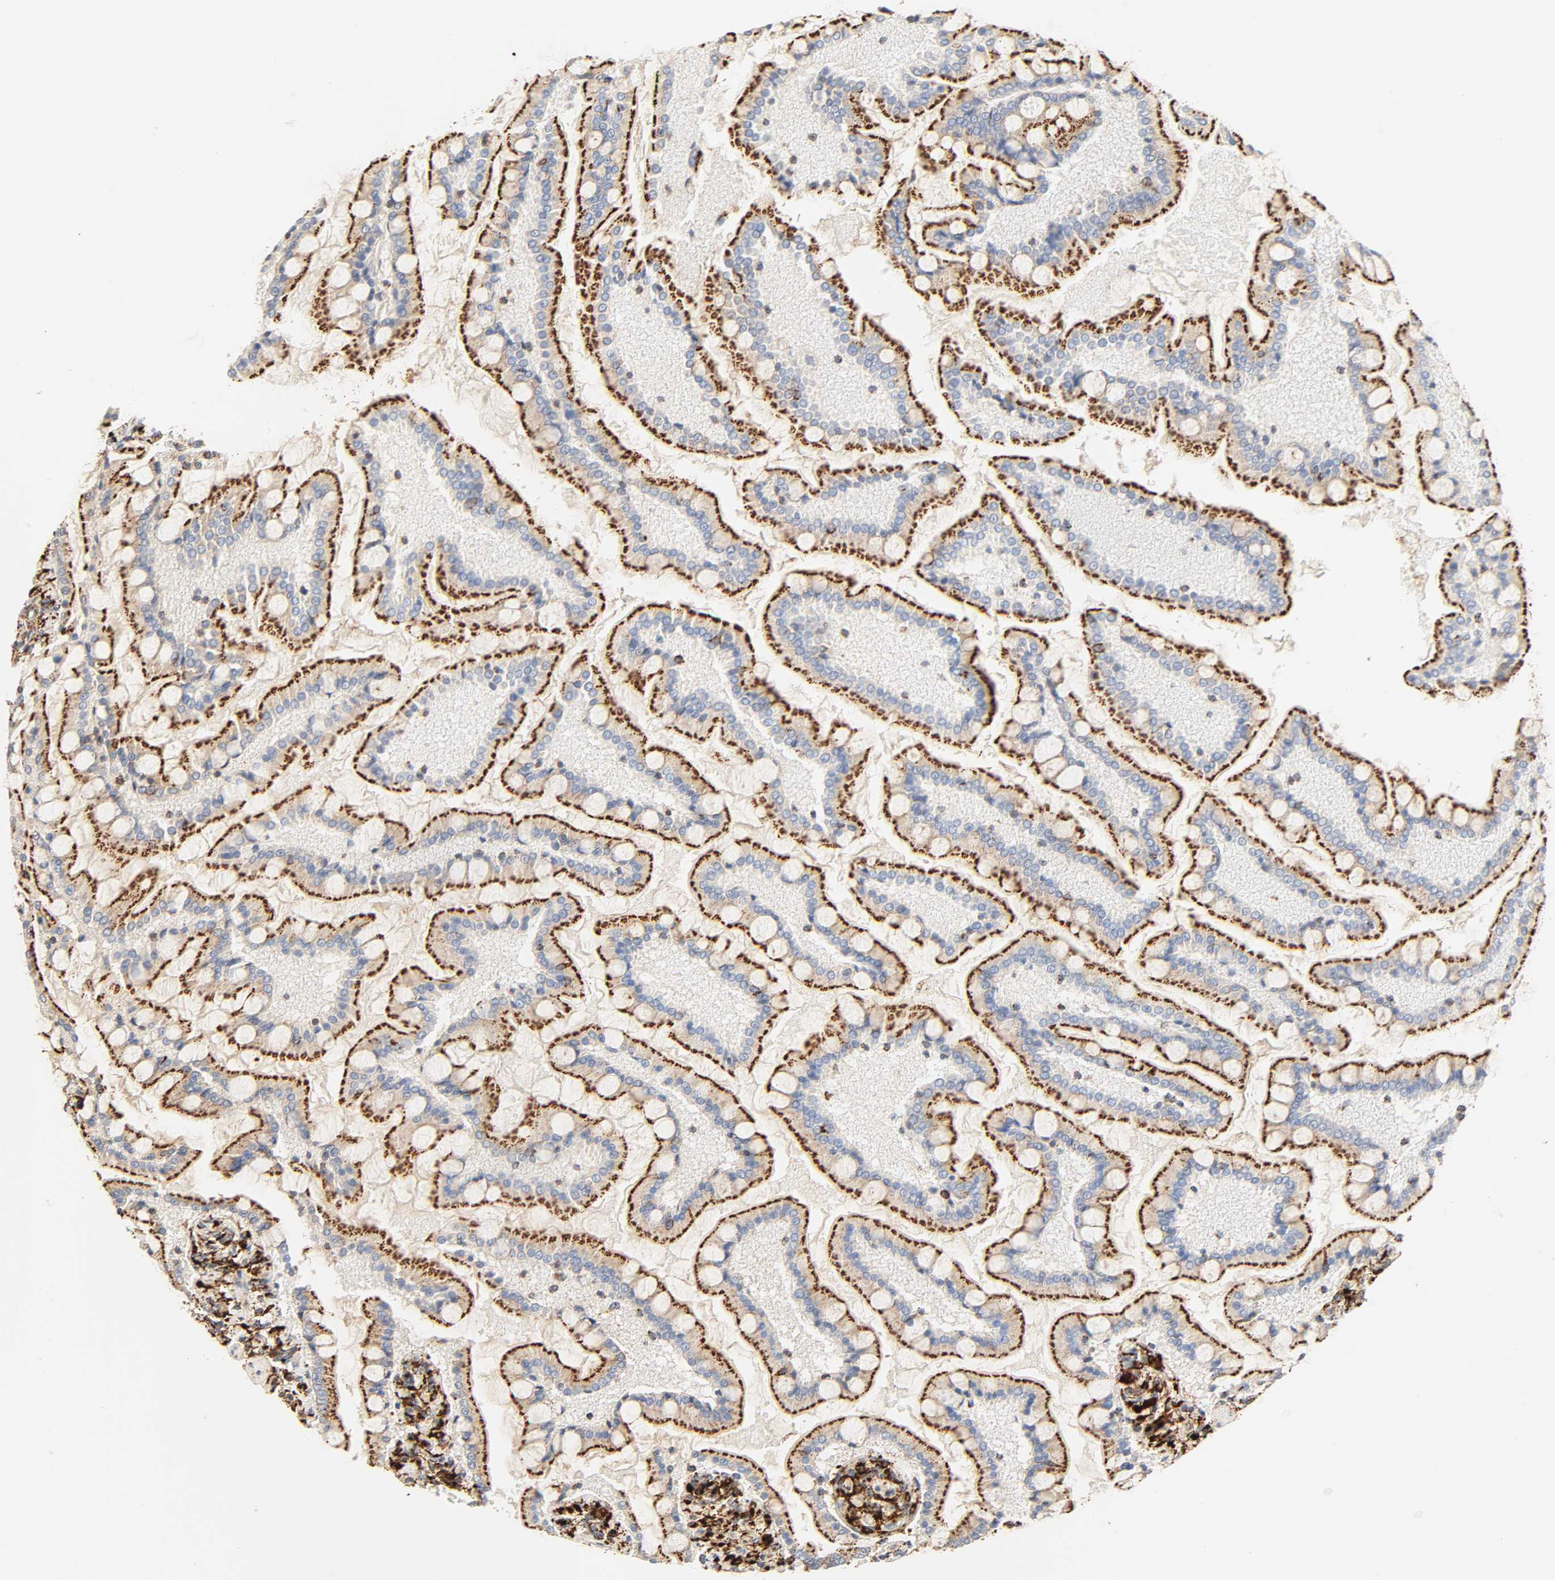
{"staining": {"intensity": "strong", "quantity": ">75%", "location": "cytoplasmic/membranous"}, "tissue": "small intestine", "cell_type": "Glandular cells", "image_type": "normal", "snomed": [{"axis": "morphology", "description": "Normal tissue, NOS"}, {"axis": "topography", "description": "Small intestine"}], "caption": "Strong cytoplasmic/membranous staining is seen in approximately >75% of glandular cells in unremarkable small intestine.", "gene": "PSAP", "patient": {"sex": "male", "age": 41}}